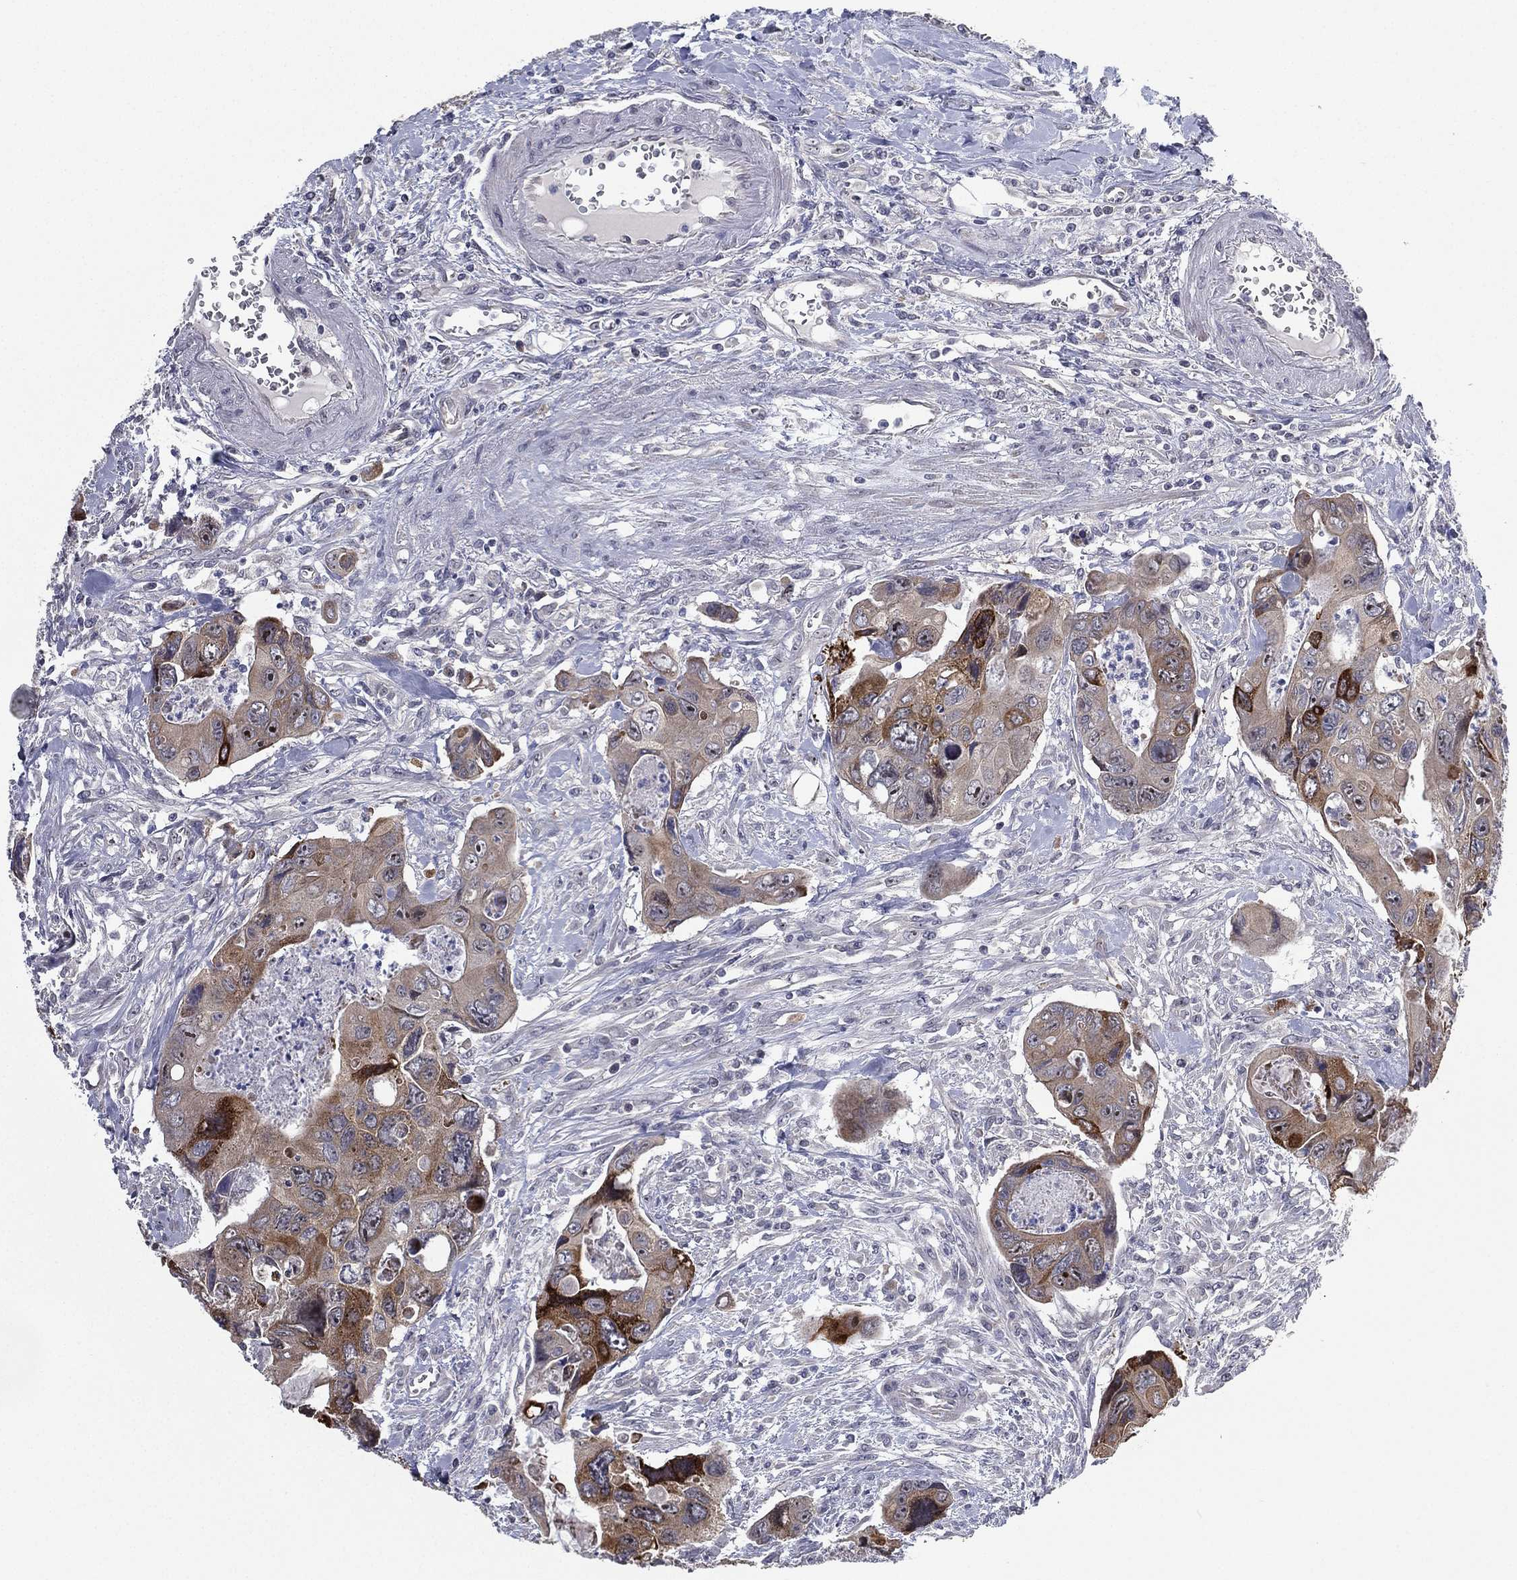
{"staining": {"intensity": "moderate", "quantity": "25%-75%", "location": "cytoplasmic/membranous"}, "tissue": "colorectal cancer", "cell_type": "Tumor cells", "image_type": "cancer", "snomed": [{"axis": "morphology", "description": "Adenocarcinoma, NOS"}, {"axis": "topography", "description": "Rectum"}], "caption": "Immunohistochemical staining of human colorectal adenocarcinoma shows moderate cytoplasmic/membranous protein expression in approximately 25%-75% of tumor cells.", "gene": "KAT14", "patient": {"sex": "male", "age": 62}}